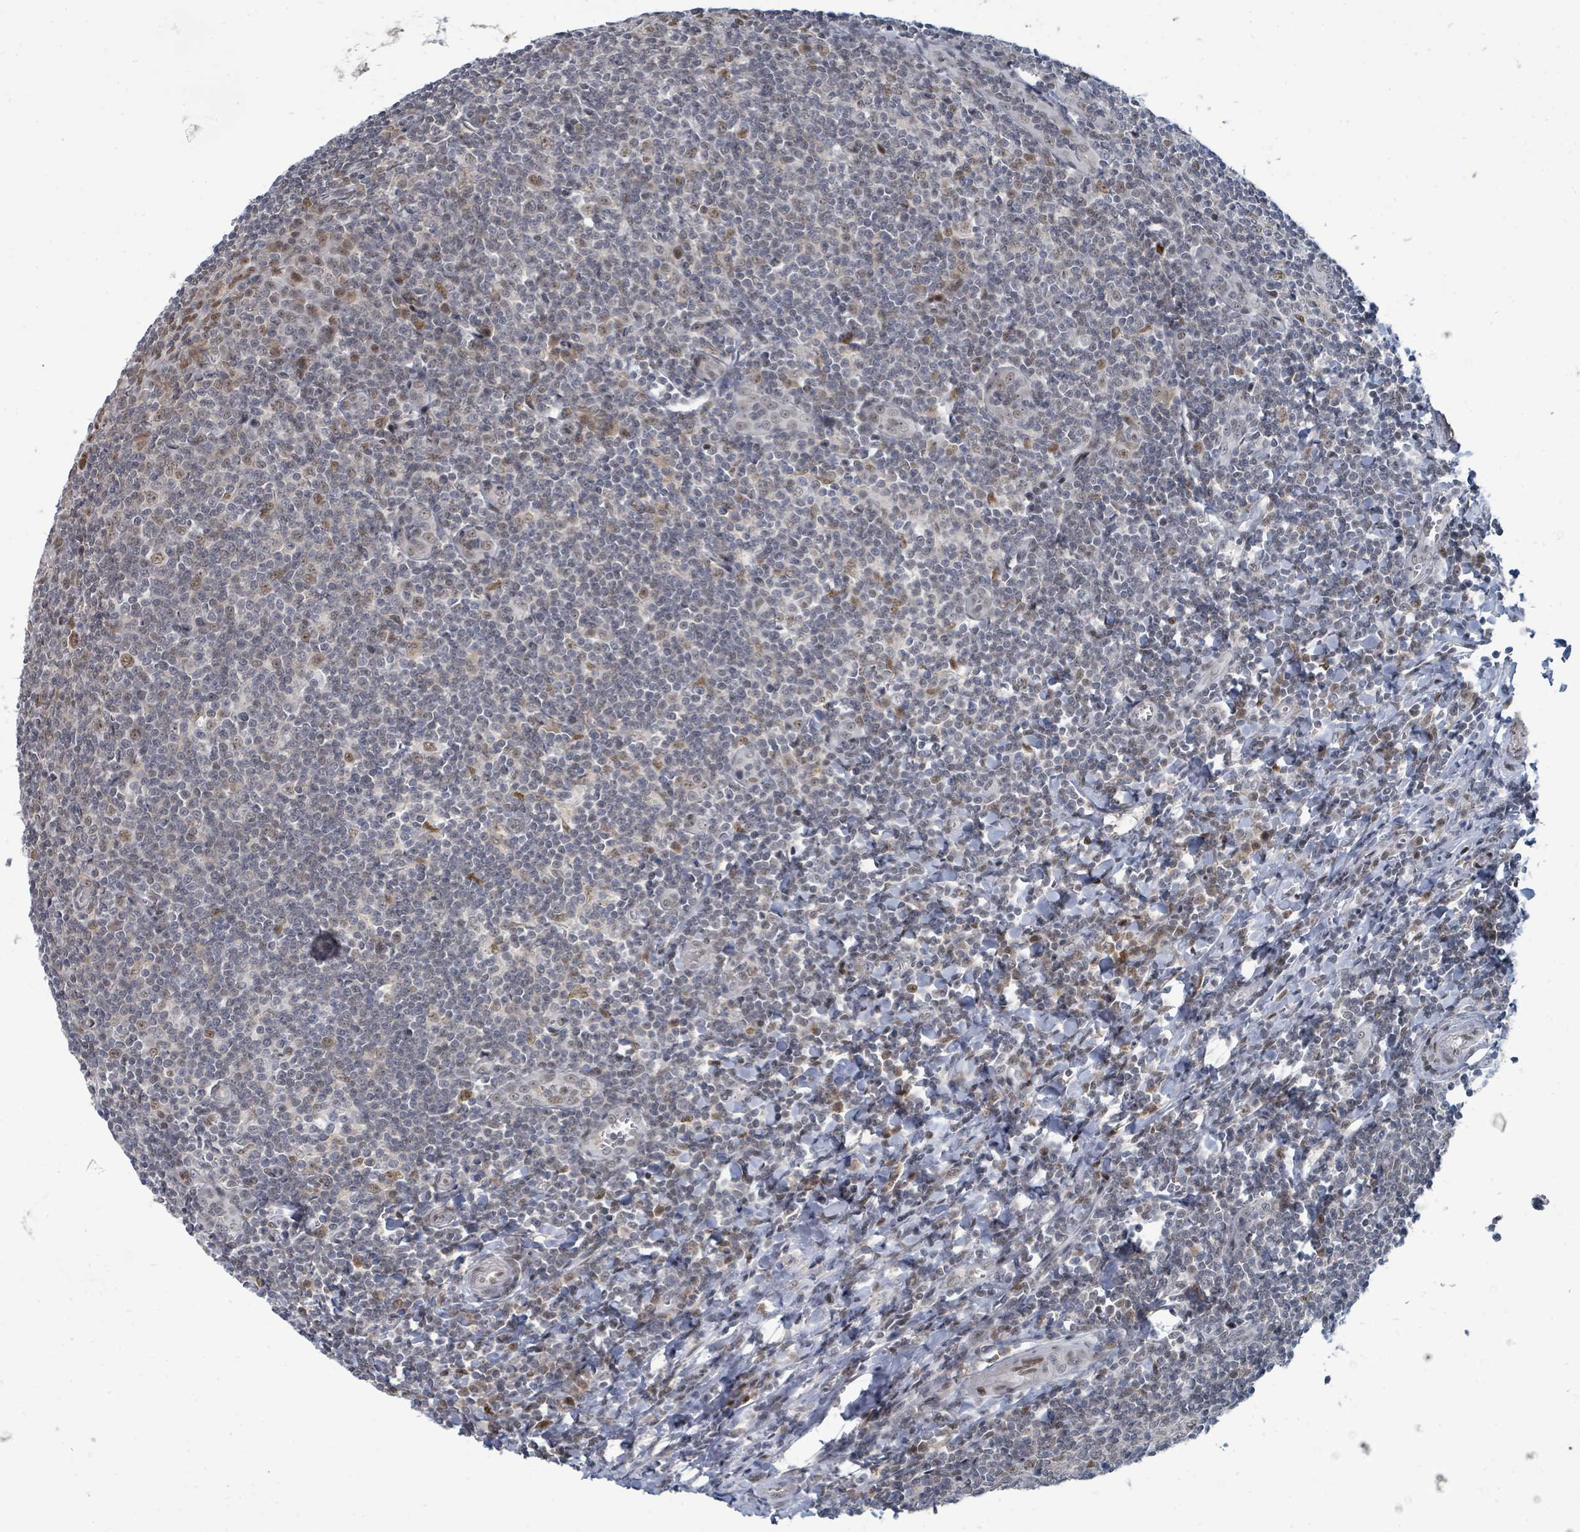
{"staining": {"intensity": "moderate", "quantity": "<25%", "location": "nuclear"}, "tissue": "tonsil", "cell_type": "Germinal center cells", "image_type": "normal", "snomed": [{"axis": "morphology", "description": "Normal tissue, NOS"}, {"axis": "topography", "description": "Tonsil"}], "caption": "Immunohistochemistry (IHC) histopathology image of normal tonsil stained for a protein (brown), which demonstrates low levels of moderate nuclear expression in about <25% of germinal center cells.", "gene": "UCK1", "patient": {"sex": "male", "age": 27}}